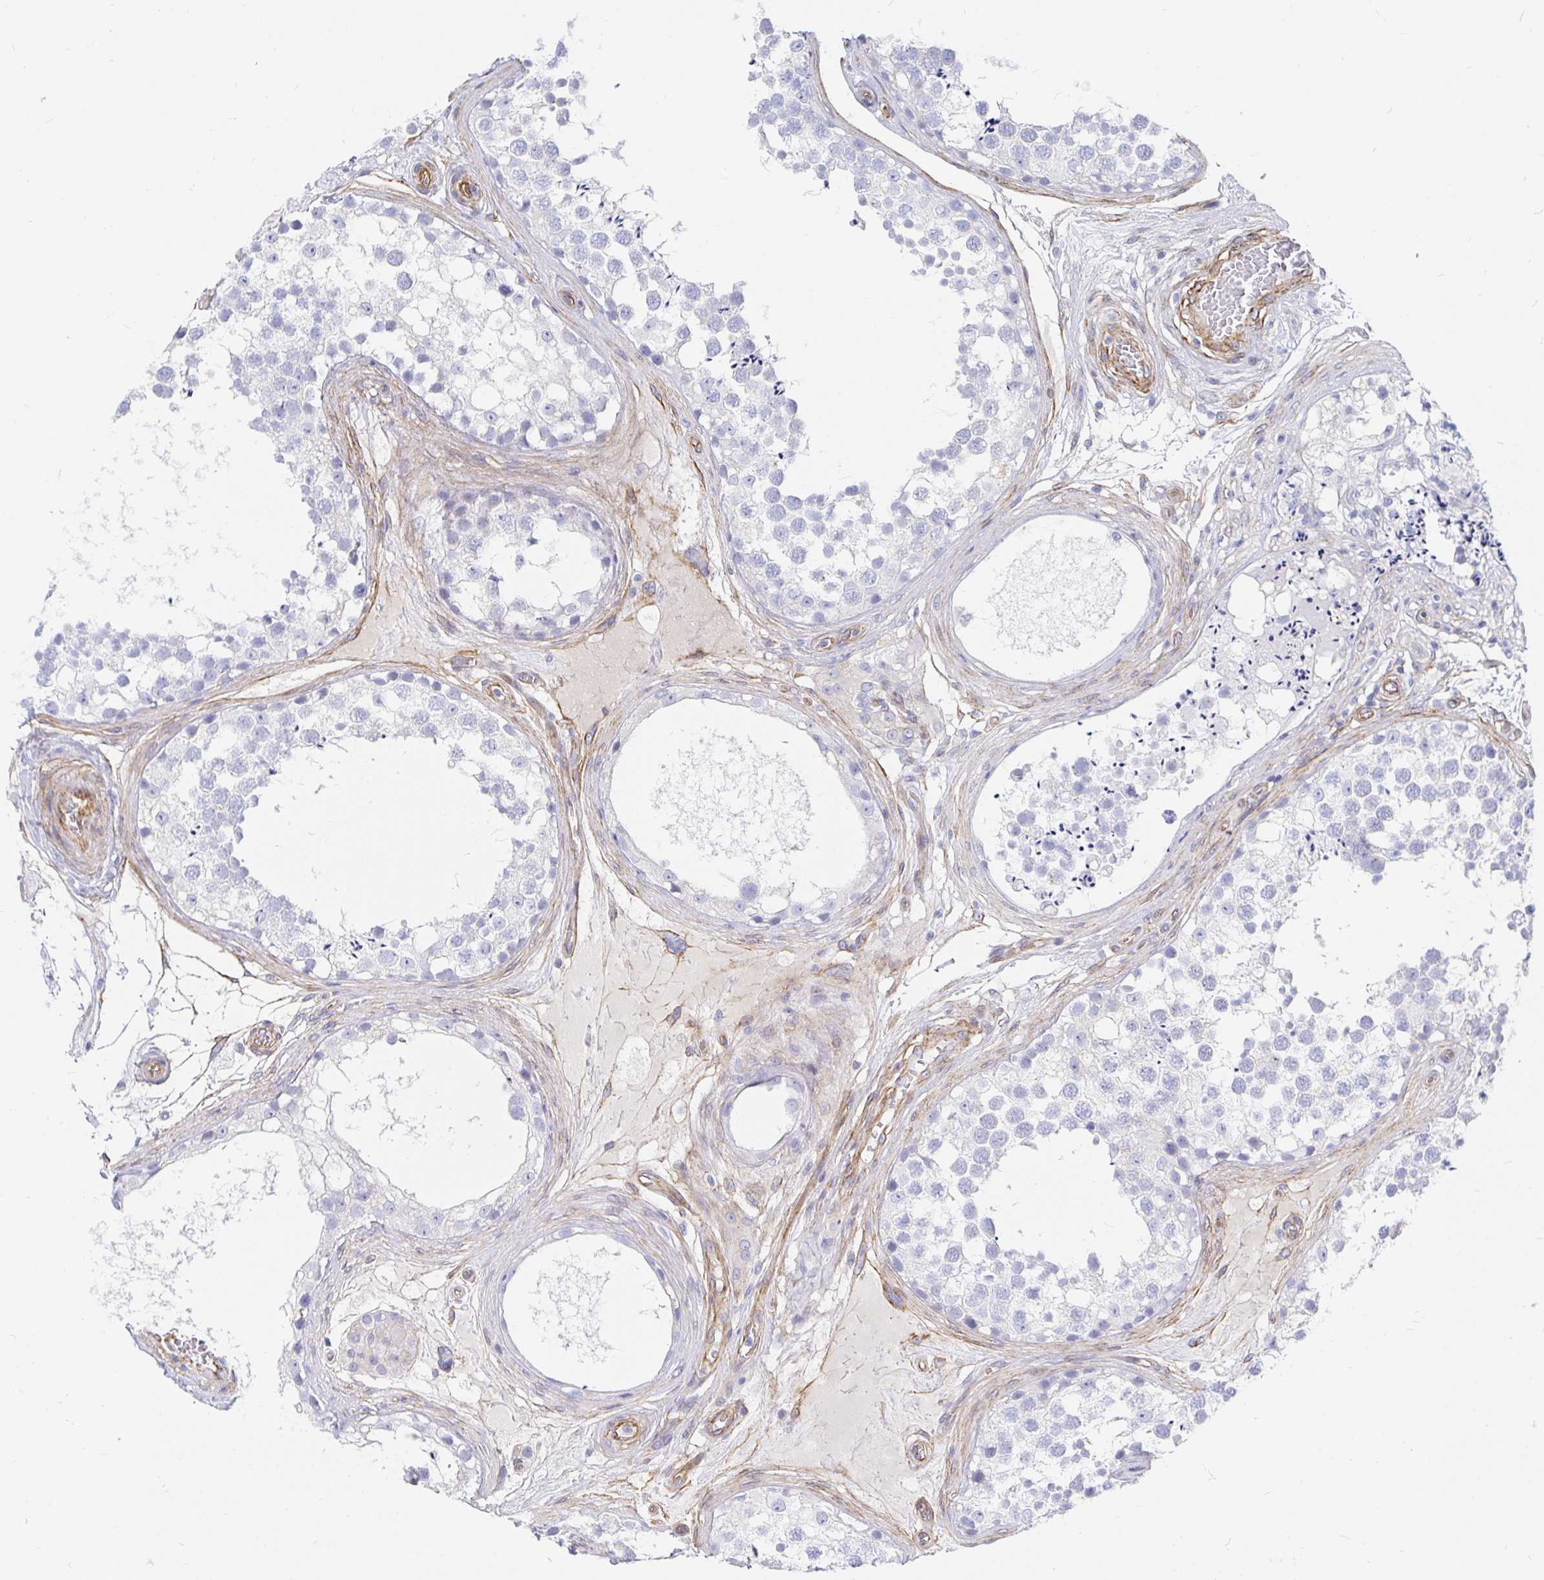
{"staining": {"intensity": "negative", "quantity": "none", "location": "none"}, "tissue": "testis", "cell_type": "Cells in seminiferous ducts", "image_type": "normal", "snomed": [{"axis": "morphology", "description": "Normal tissue, NOS"}, {"axis": "morphology", "description": "Seminoma, NOS"}, {"axis": "topography", "description": "Testis"}], "caption": "The micrograph demonstrates no significant positivity in cells in seminiferous ducts of testis. (DAB immunohistochemistry (IHC) with hematoxylin counter stain).", "gene": "COX16", "patient": {"sex": "male", "age": 65}}